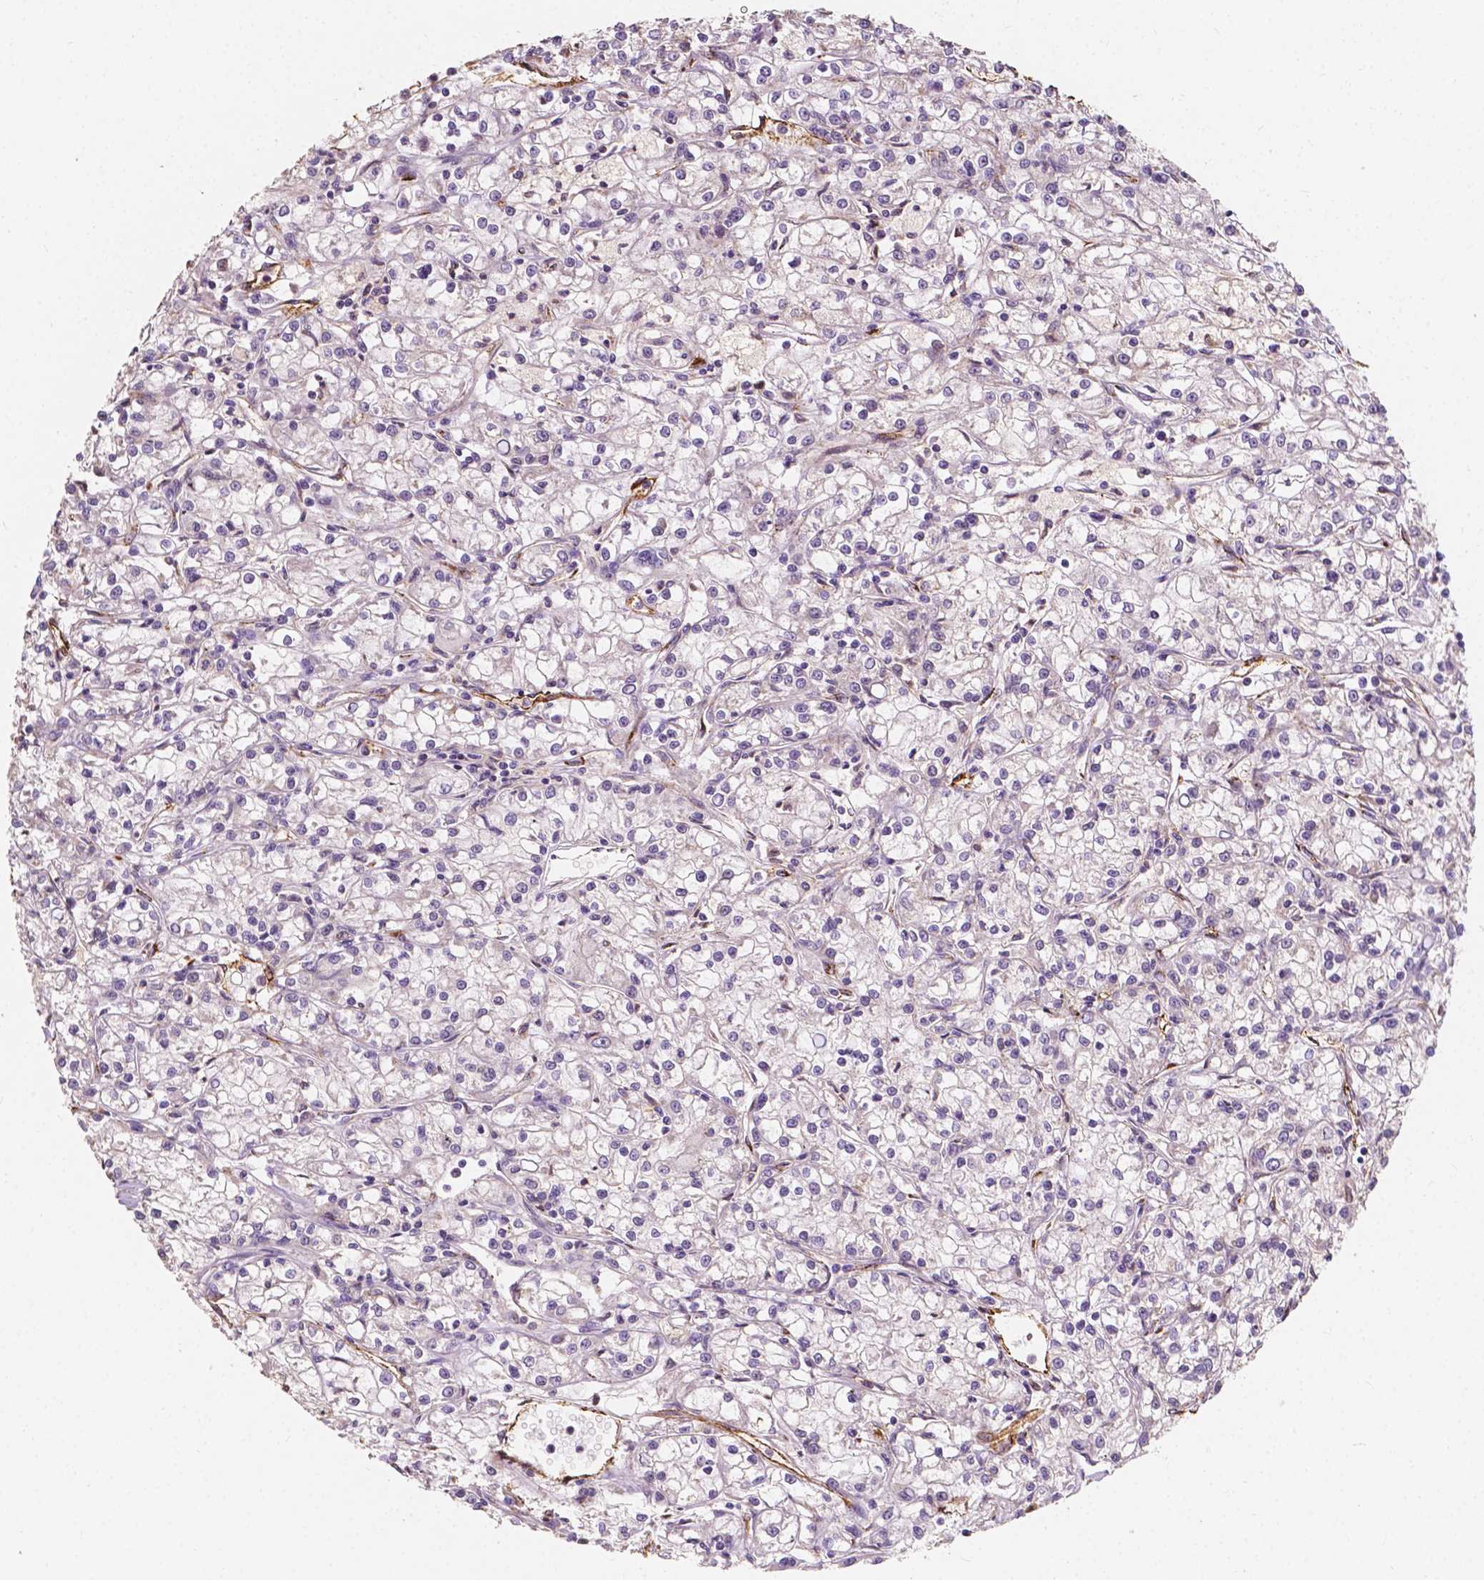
{"staining": {"intensity": "negative", "quantity": "none", "location": "none"}, "tissue": "renal cancer", "cell_type": "Tumor cells", "image_type": "cancer", "snomed": [{"axis": "morphology", "description": "Adenocarcinoma, NOS"}, {"axis": "topography", "description": "Kidney"}], "caption": "This is an immunohistochemistry photomicrograph of human renal adenocarcinoma. There is no expression in tumor cells.", "gene": "SLC22A4", "patient": {"sex": "female", "age": 59}}